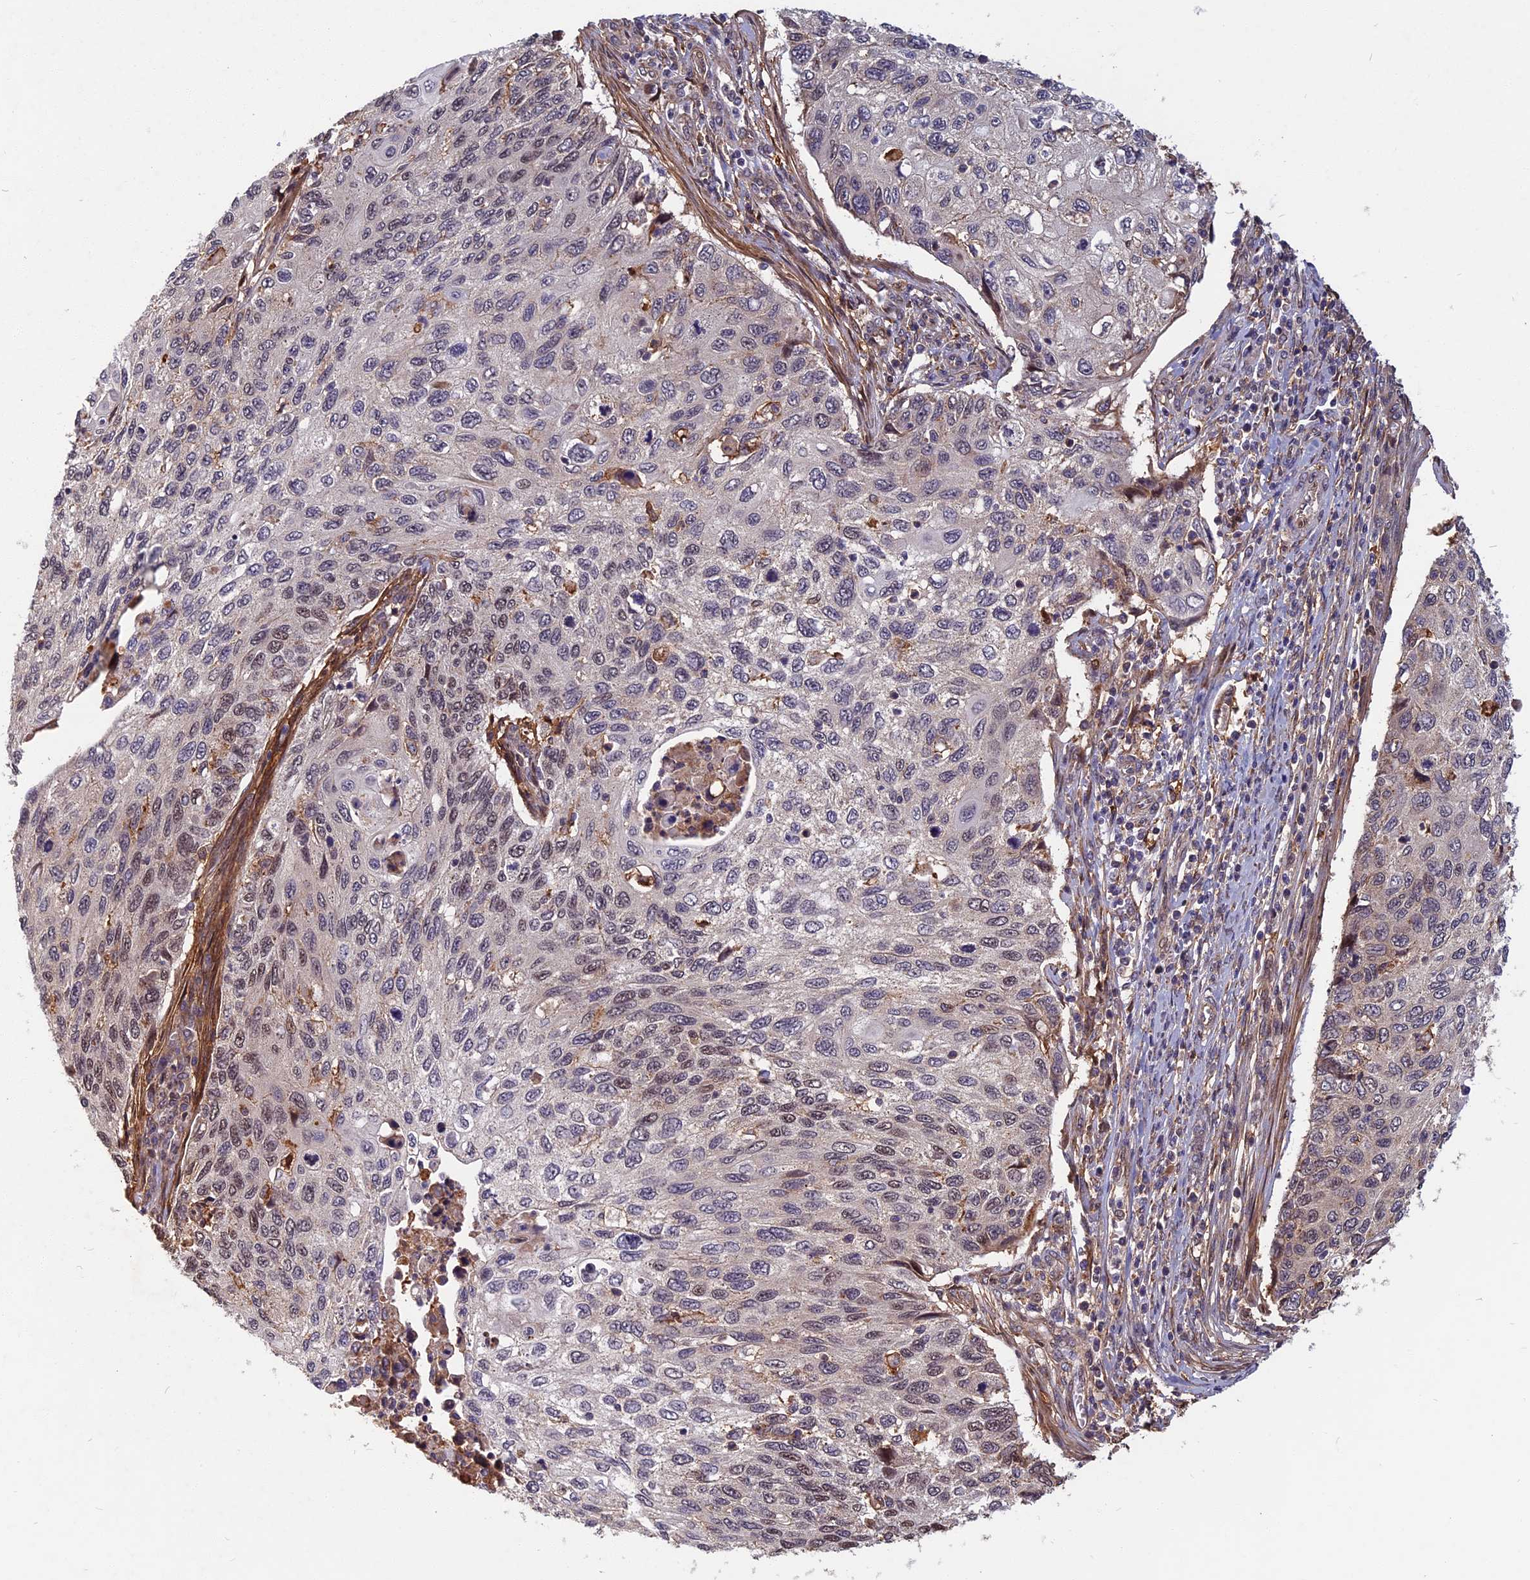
{"staining": {"intensity": "weak", "quantity": "25%-75%", "location": "nuclear"}, "tissue": "cervical cancer", "cell_type": "Tumor cells", "image_type": "cancer", "snomed": [{"axis": "morphology", "description": "Squamous cell carcinoma, NOS"}, {"axis": "topography", "description": "Cervix"}], "caption": "High-power microscopy captured an immunohistochemistry (IHC) histopathology image of cervical cancer, revealing weak nuclear expression in approximately 25%-75% of tumor cells.", "gene": "SPG11", "patient": {"sex": "female", "age": 70}}